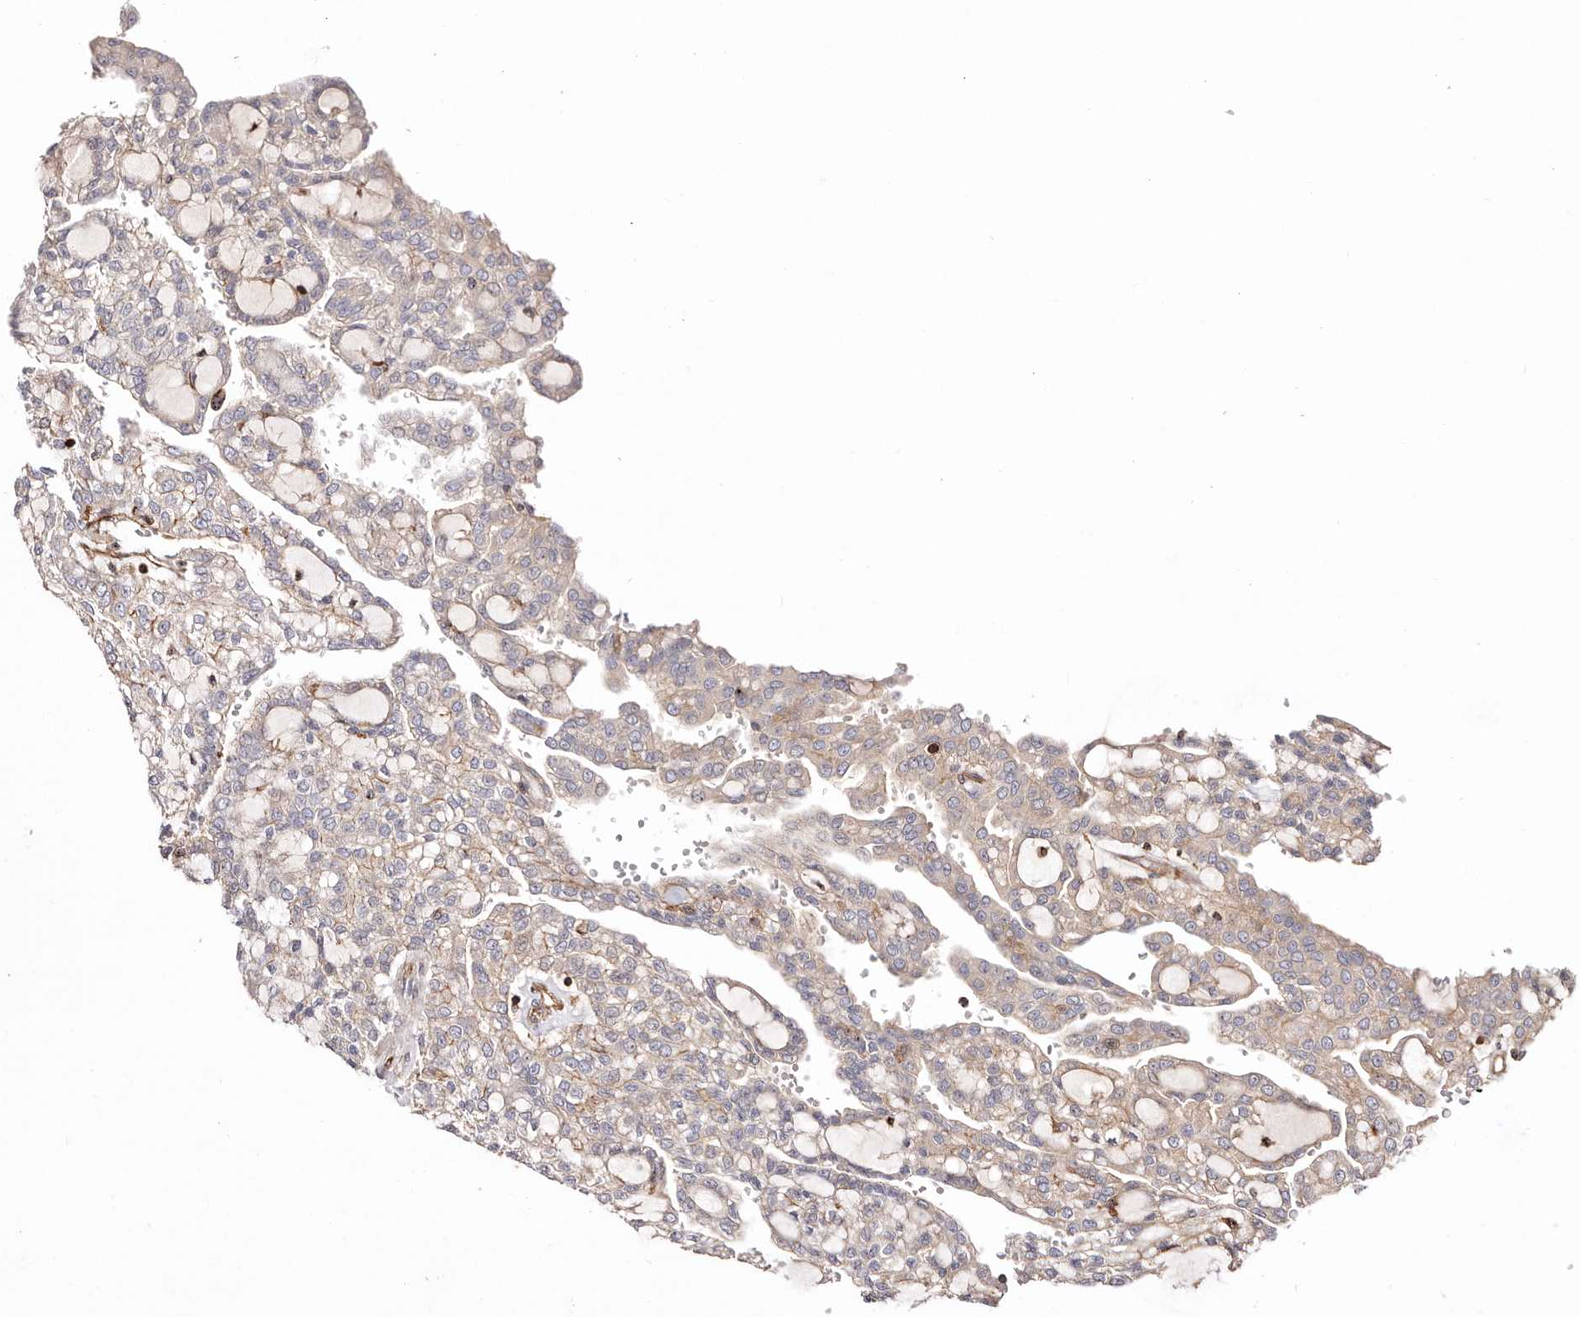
{"staining": {"intensity": "moderate", "quantity": "25%-75%", "location": "cytoplasmic/membranous"}, "tissue": "renal cancer", "cell_type": "Tumor cells", "image_type": "cancer", "snomed": [{"axis": "morphology", "description": "Adenocarcinoma, NOS"}, {"axis": "topography", "description": "Kidney"}], "caption": "Immunohistochemistry (IHC) photomicrograph of human renal cancer (adenocarcinoma) stained for a protein (brown), which exhibits medium levels of moderate cytoplasmic/membranous expression in about 25%-75% of tumor cells.", "gene": "PTPN22", "patient": {"sex": "male", "age": 63}}